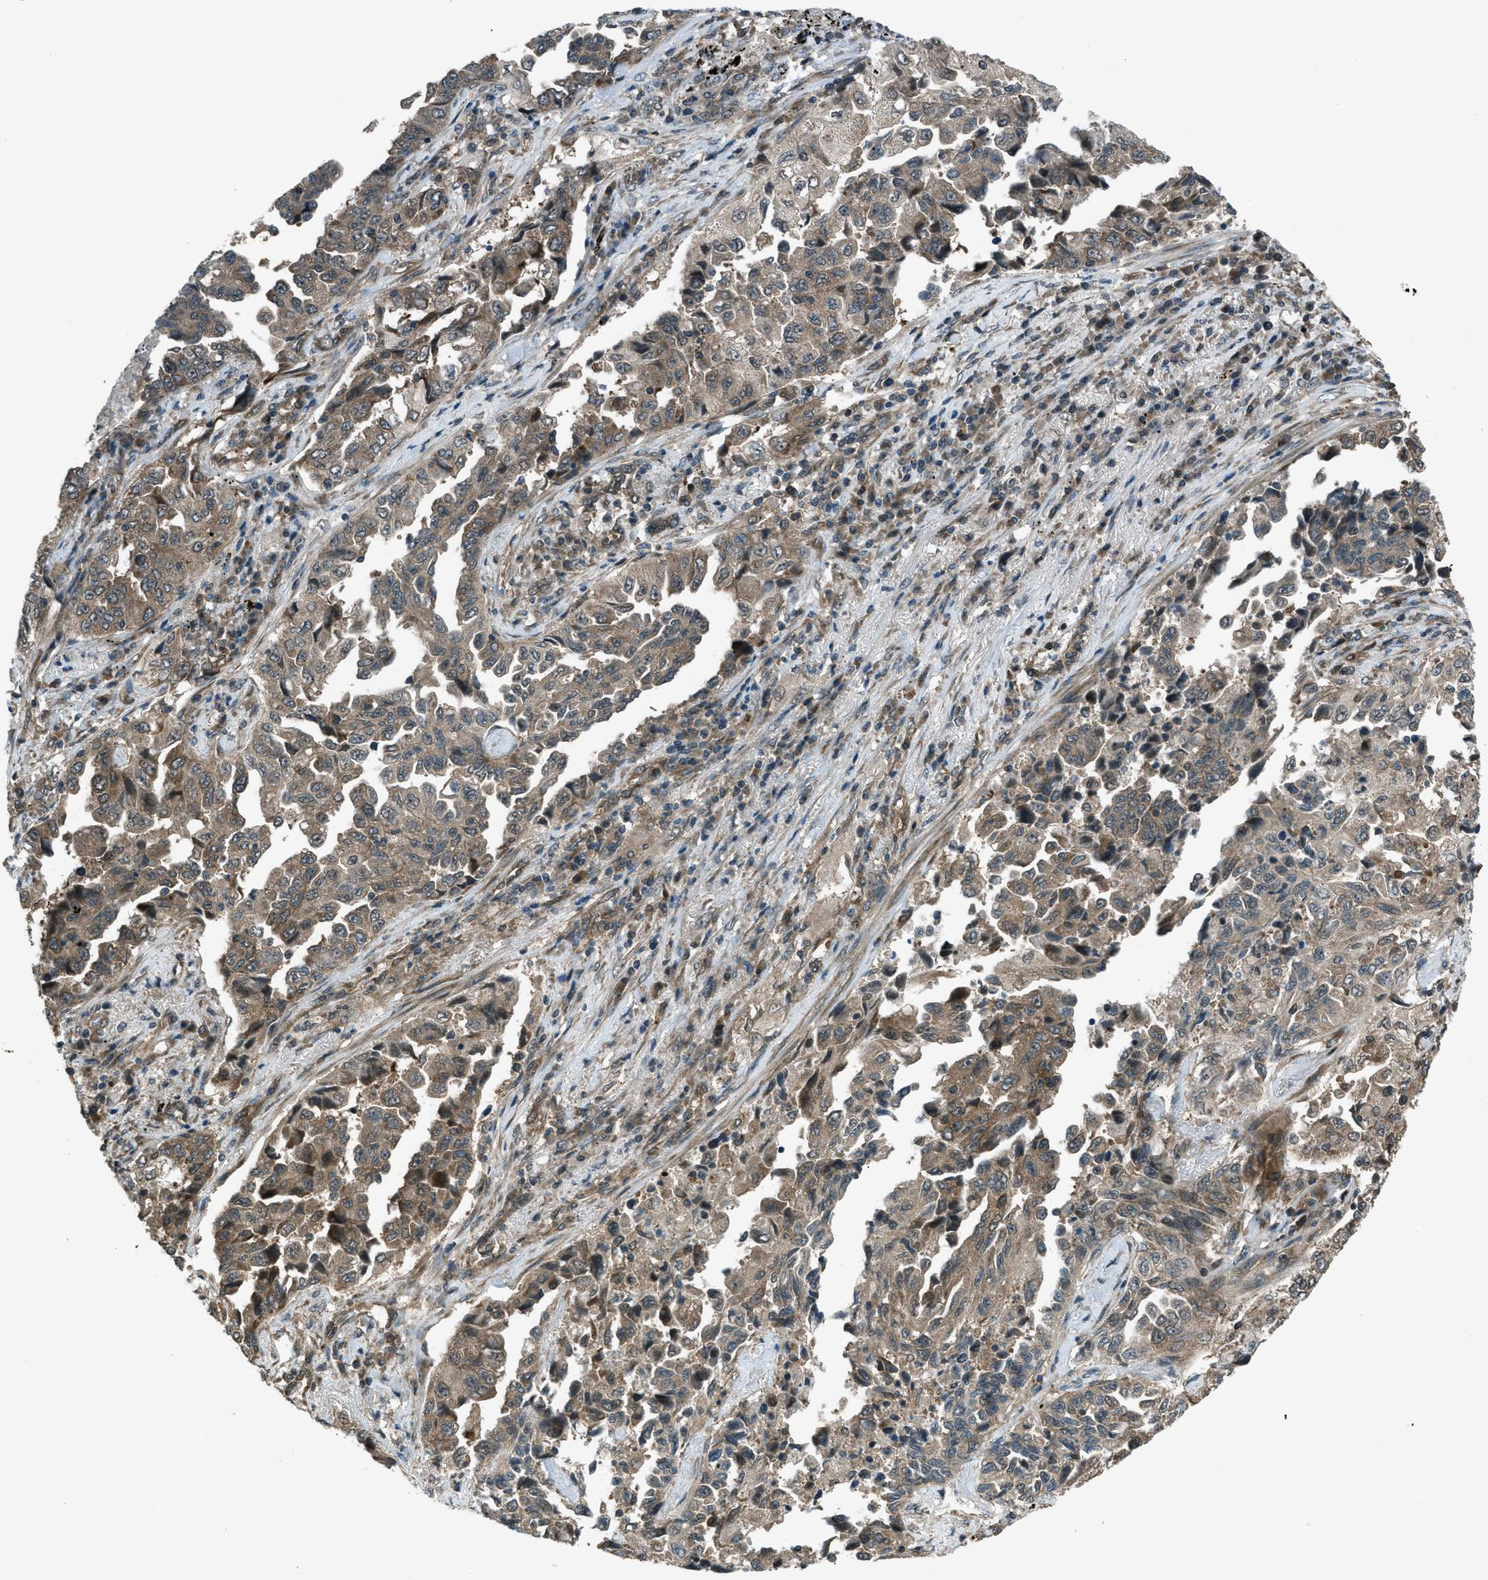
{"staining": {"intensity": "moderate", "quantity": ">75%", "location": "cytoplasmic/membranous"}, "tissue": "lung cancer", "cell_type": "Tumor cells", "image_type": "cancer", "snomed": [{"axis": "morphology", "description": "Adenocarcinoma, NOS"}, {"axis": "topography", "description": "Lung"}], "caption": "This is a histology image of IHC staining of lung cancer, which shows moderate expression in the cytoplasmic/membranous of tumor cells.", "gene": "ASAP2", "patient": {"sex": "female", "age": 51}}